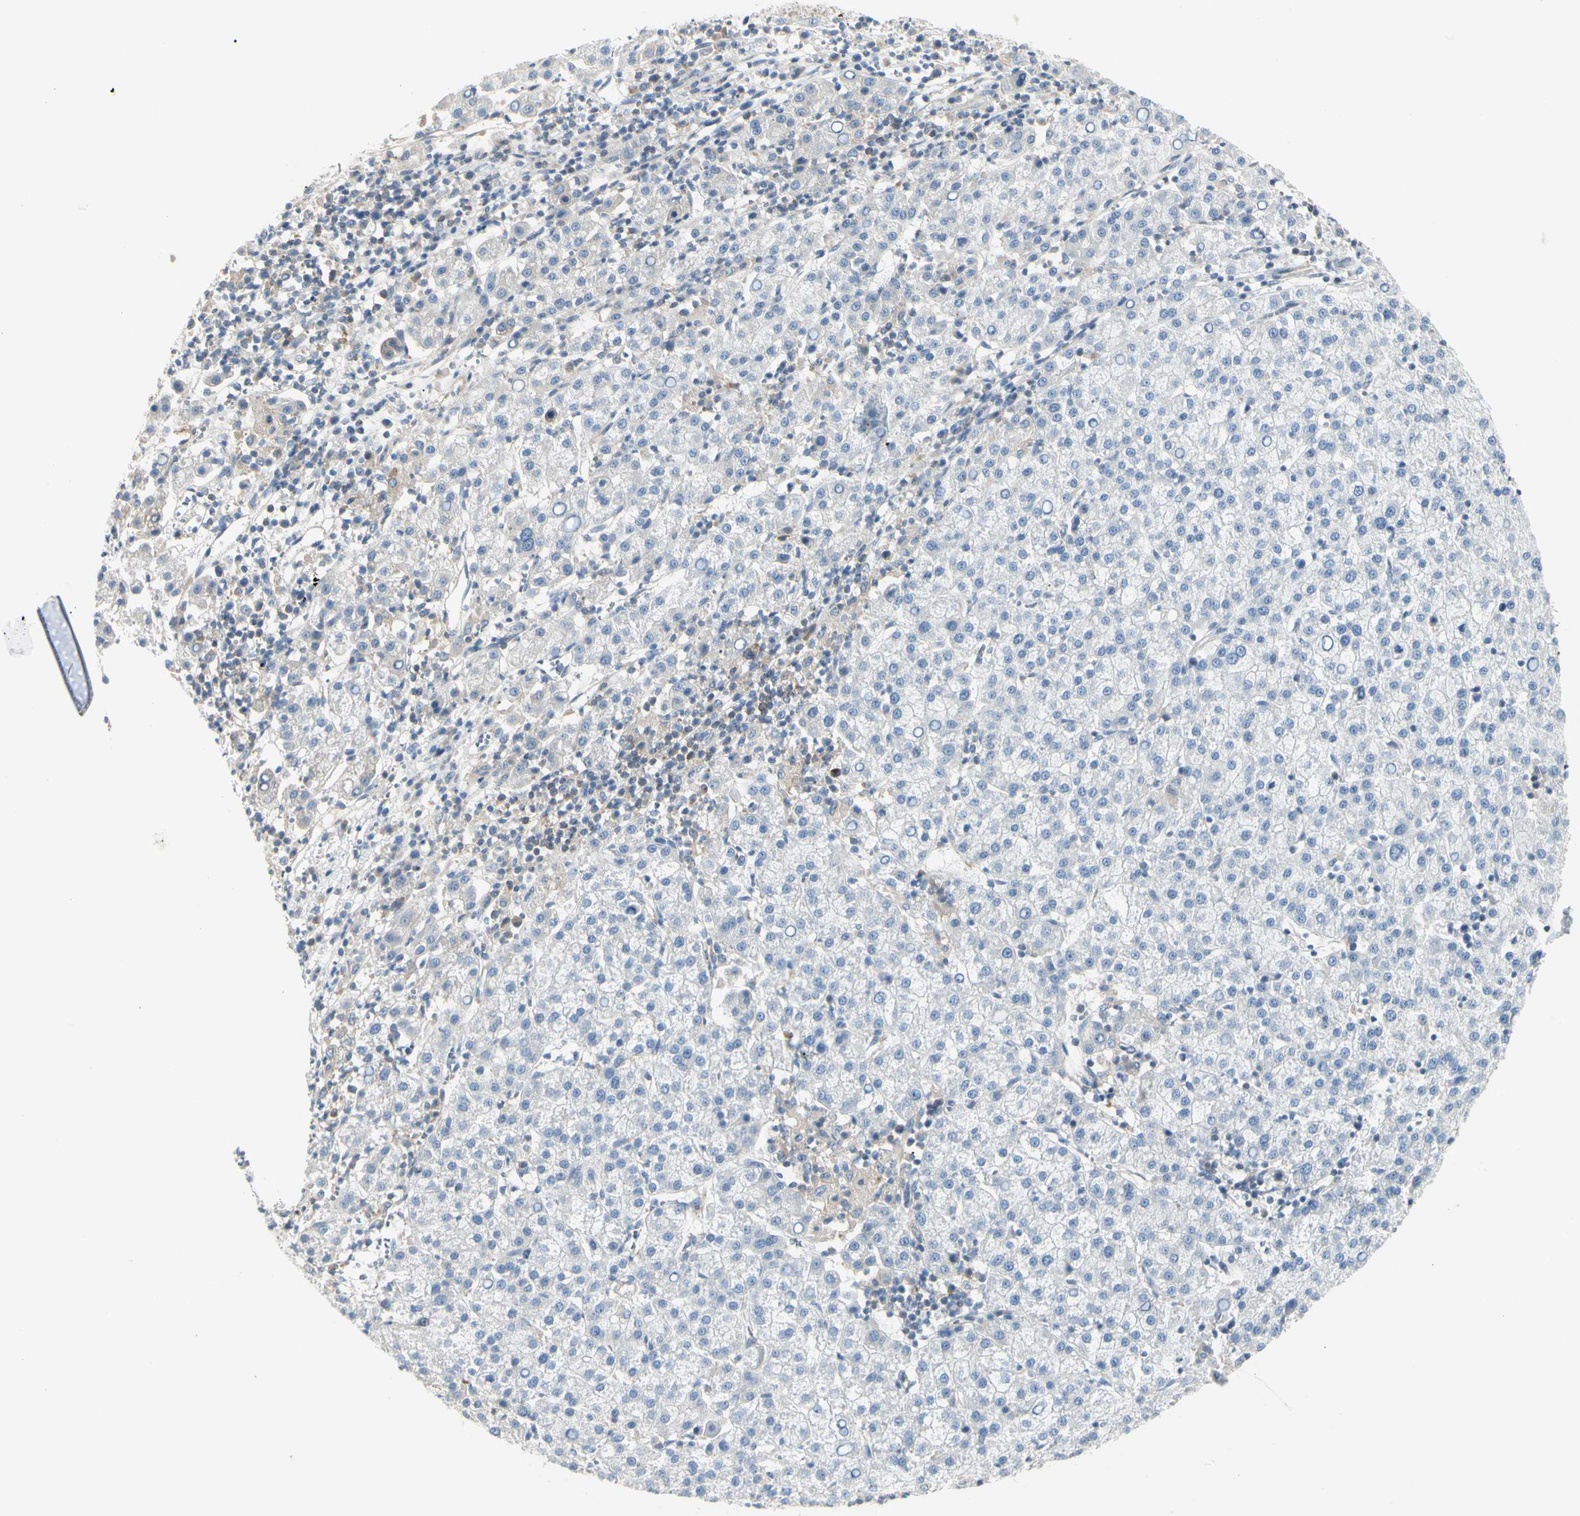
{"staining": {"intensity": "weak", "quantity": "<25%", "location": "cytoplasmic/membranous"}, "tissue": "liver cancer", "cell_type": "Tumor cells", "image_type": "cancer", "snomed": [{"axis": "morphology", "description": "Carcinoma, Hepatocellular, NOS"}, {"axis": "topography", "description": "Liver"}], "caption": "Protein analysis of liver hepatocellular carcinoma shows no significant staining in tumor cells.", "gene": "NFKB2", "patient": {"sex": "female", "age": 58}}